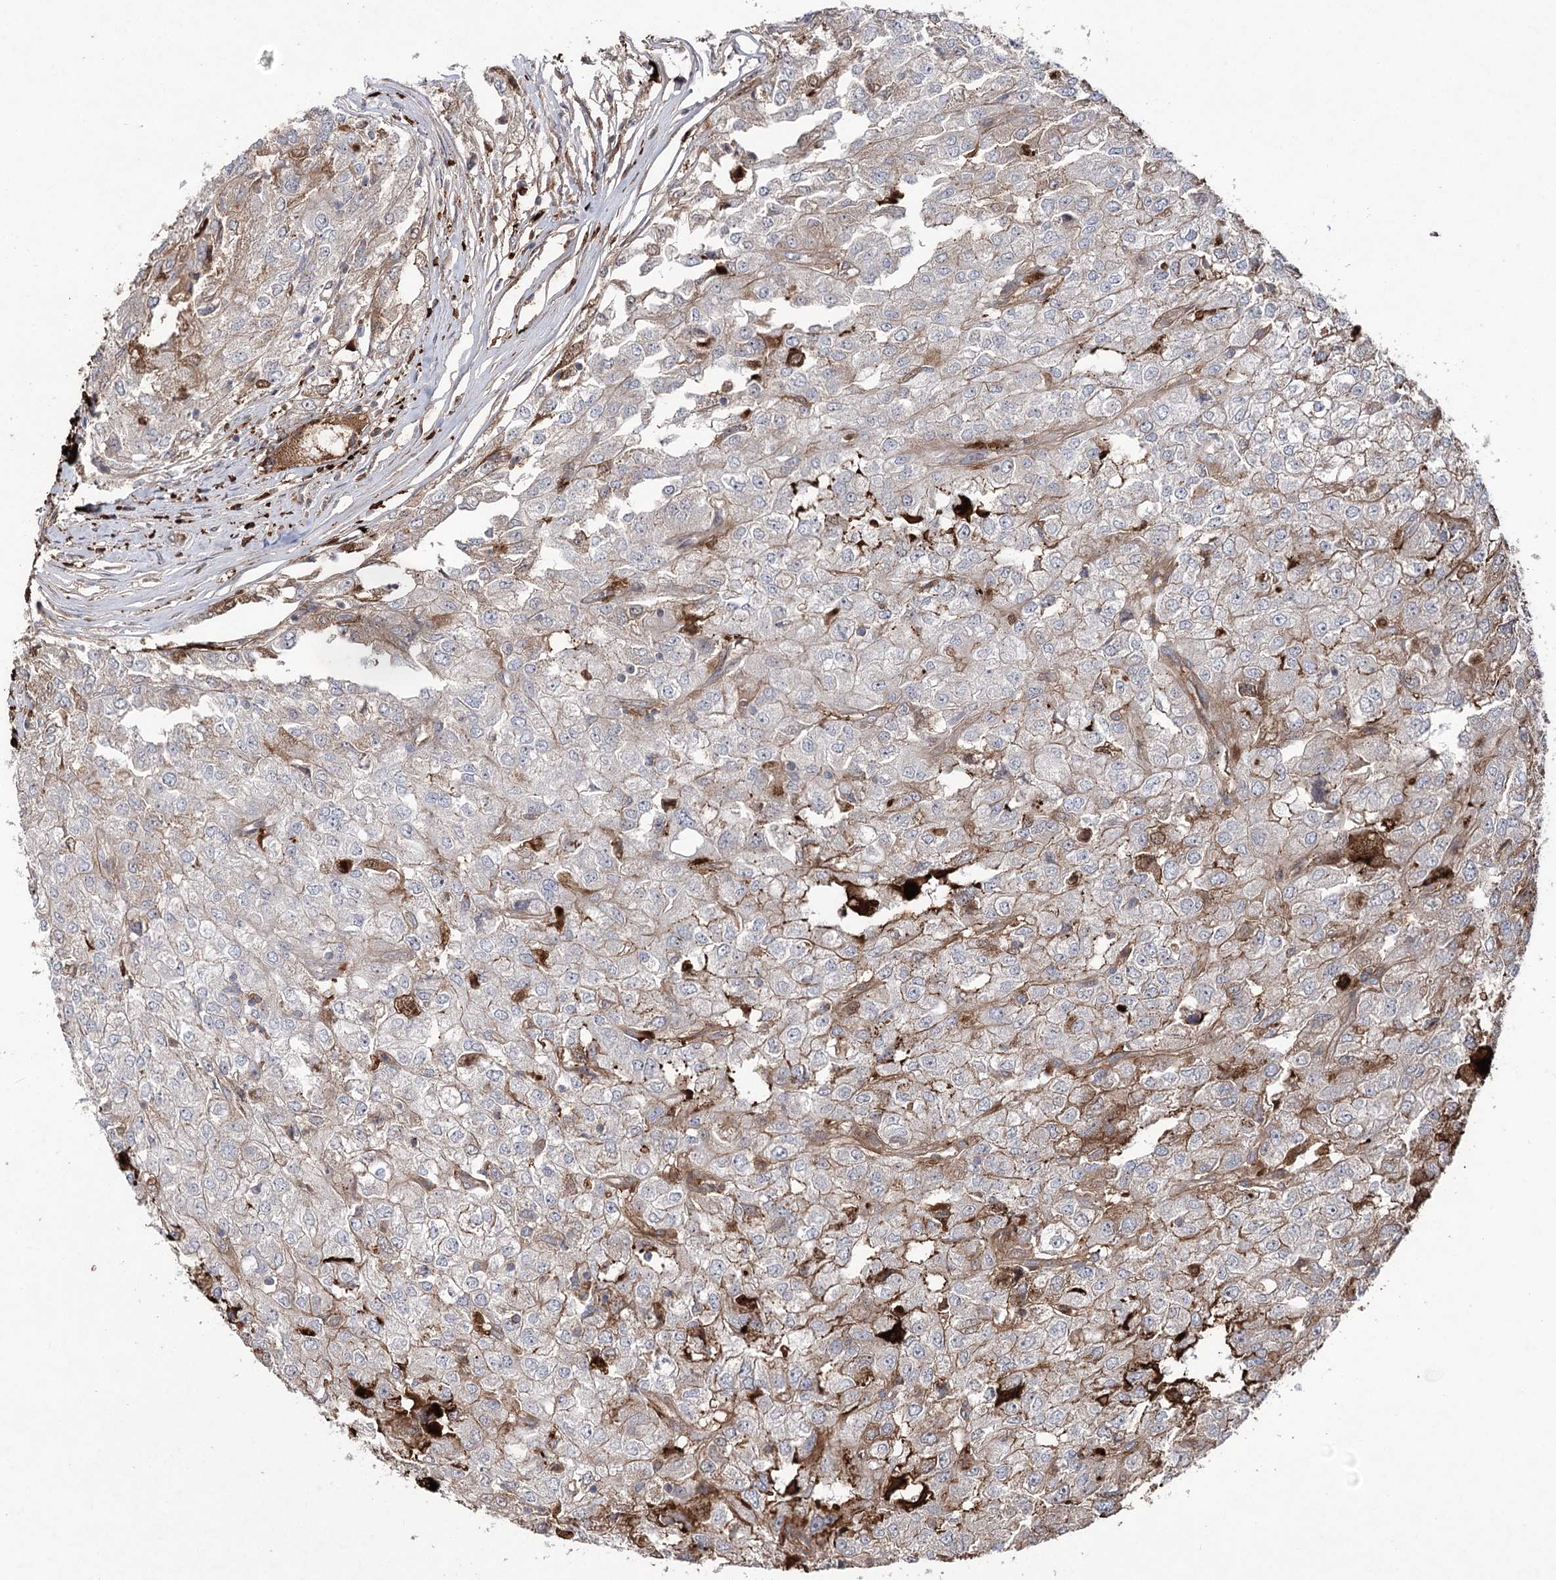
{"staining": {"intensity": "weak", "quantity": "<25%", "location": "cytoplasmic/membranous"}, "tissue": "renal cancer", "cell_type": "Tumor cells", "image_type": "cancer", "snomed": [{"axis": "morphology", "description": "Adenocarcinoma, NOS"}, {"axis": "topography", "description": "Kidney"}], "caption": "This is an IHC micrograph of renal cancer. There is no expression in tumor cells.", "gene": "OTUD1", "patient": {"sex": "female", "age": 54}}